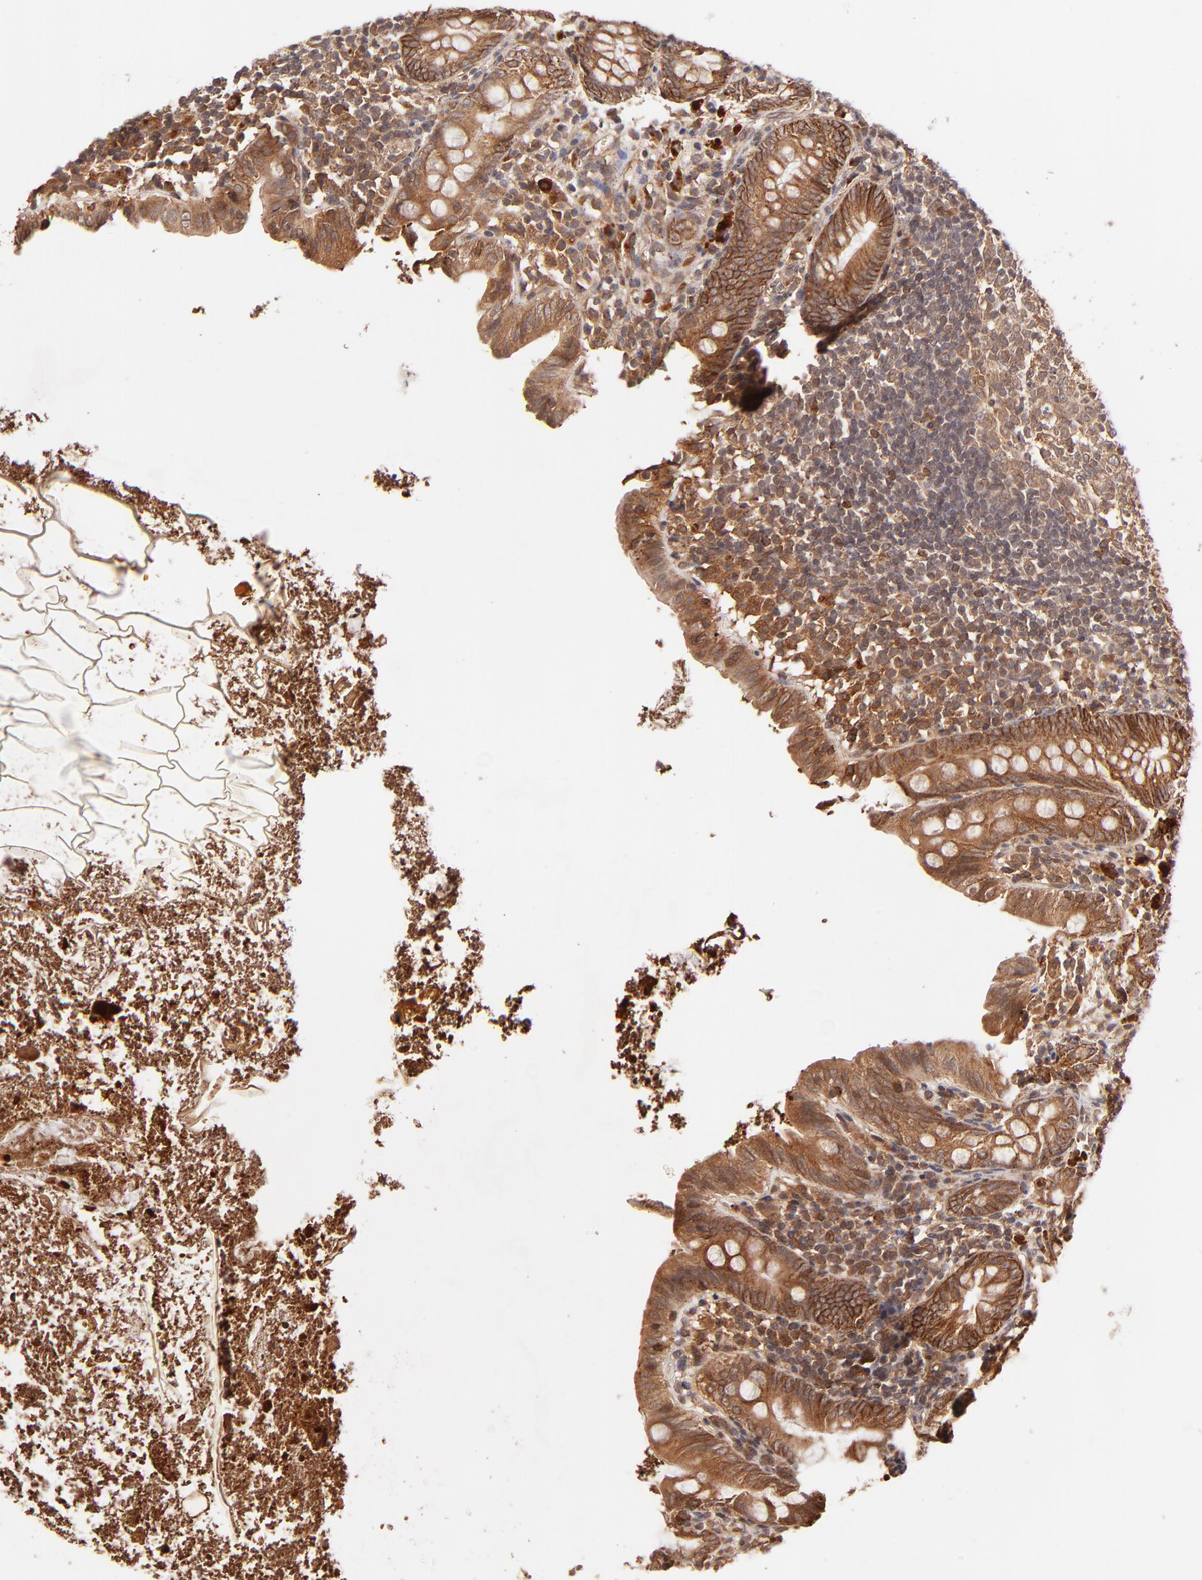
{"staining": {"intensity": "strong", "quantity": ">75%", "location": "cytoplasmic/membranous"}, "tissue": "appendix", "cell_type": "Glandular cells", "image_type": "normal", "snomed": [{"axis": "morphology", "description": "Normal tissue, NOS"}, {"axis": "topography", "description": "Appendix"}], "caption": "Glandular cells reveal high levels of strong cytoplasmic/membranous positivity in about >75% of cells in normal appendix. (DAB (3,3'-diaminobenzidine) IHC with brightfield microscopy, high magnification).", "gene": "ITGB1", "patient": {"sex": "female", "age": 10}}